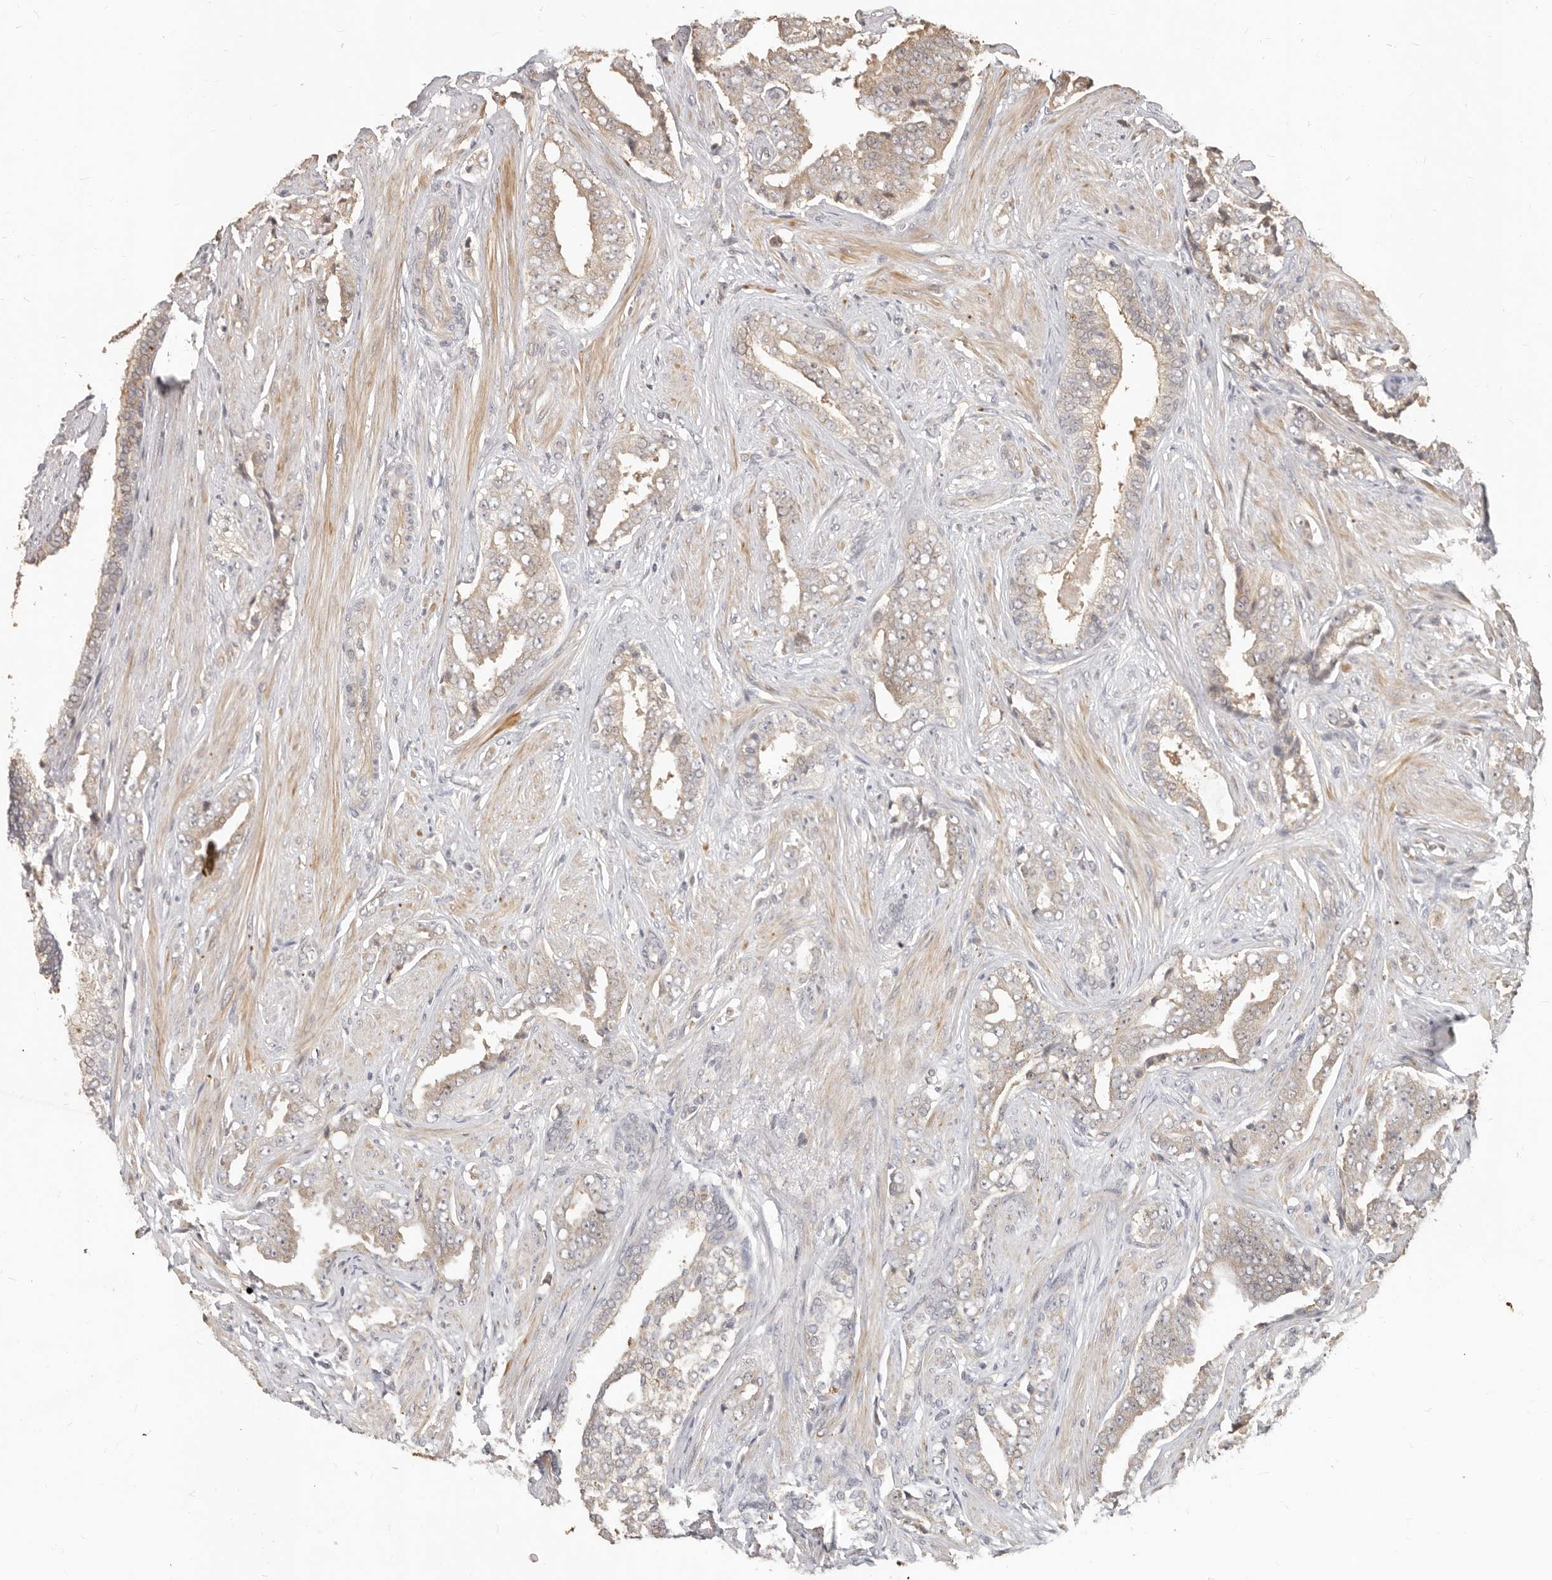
{"staining": {"intensity": "weak", "quantity": "<25%", "location": "cytoplasmic/membranous"}, "tissue": "prostate cancer", "cell_type": "Tumor cells", "image_type": "cancer", "snomed": [{"axis": "morphology", "description": "Adenocarcinoma, High grade"}, {"axis": "topography", "description": "Prostate"}], "caption": "This is an immunohistochemistry (IHC) photomicrograph of adenocarcinoma (high-grade) (prostate). There is no staining in tumor cells.", "gene": "MTFR2", "patient": {"sex": "male", "age": 71}}